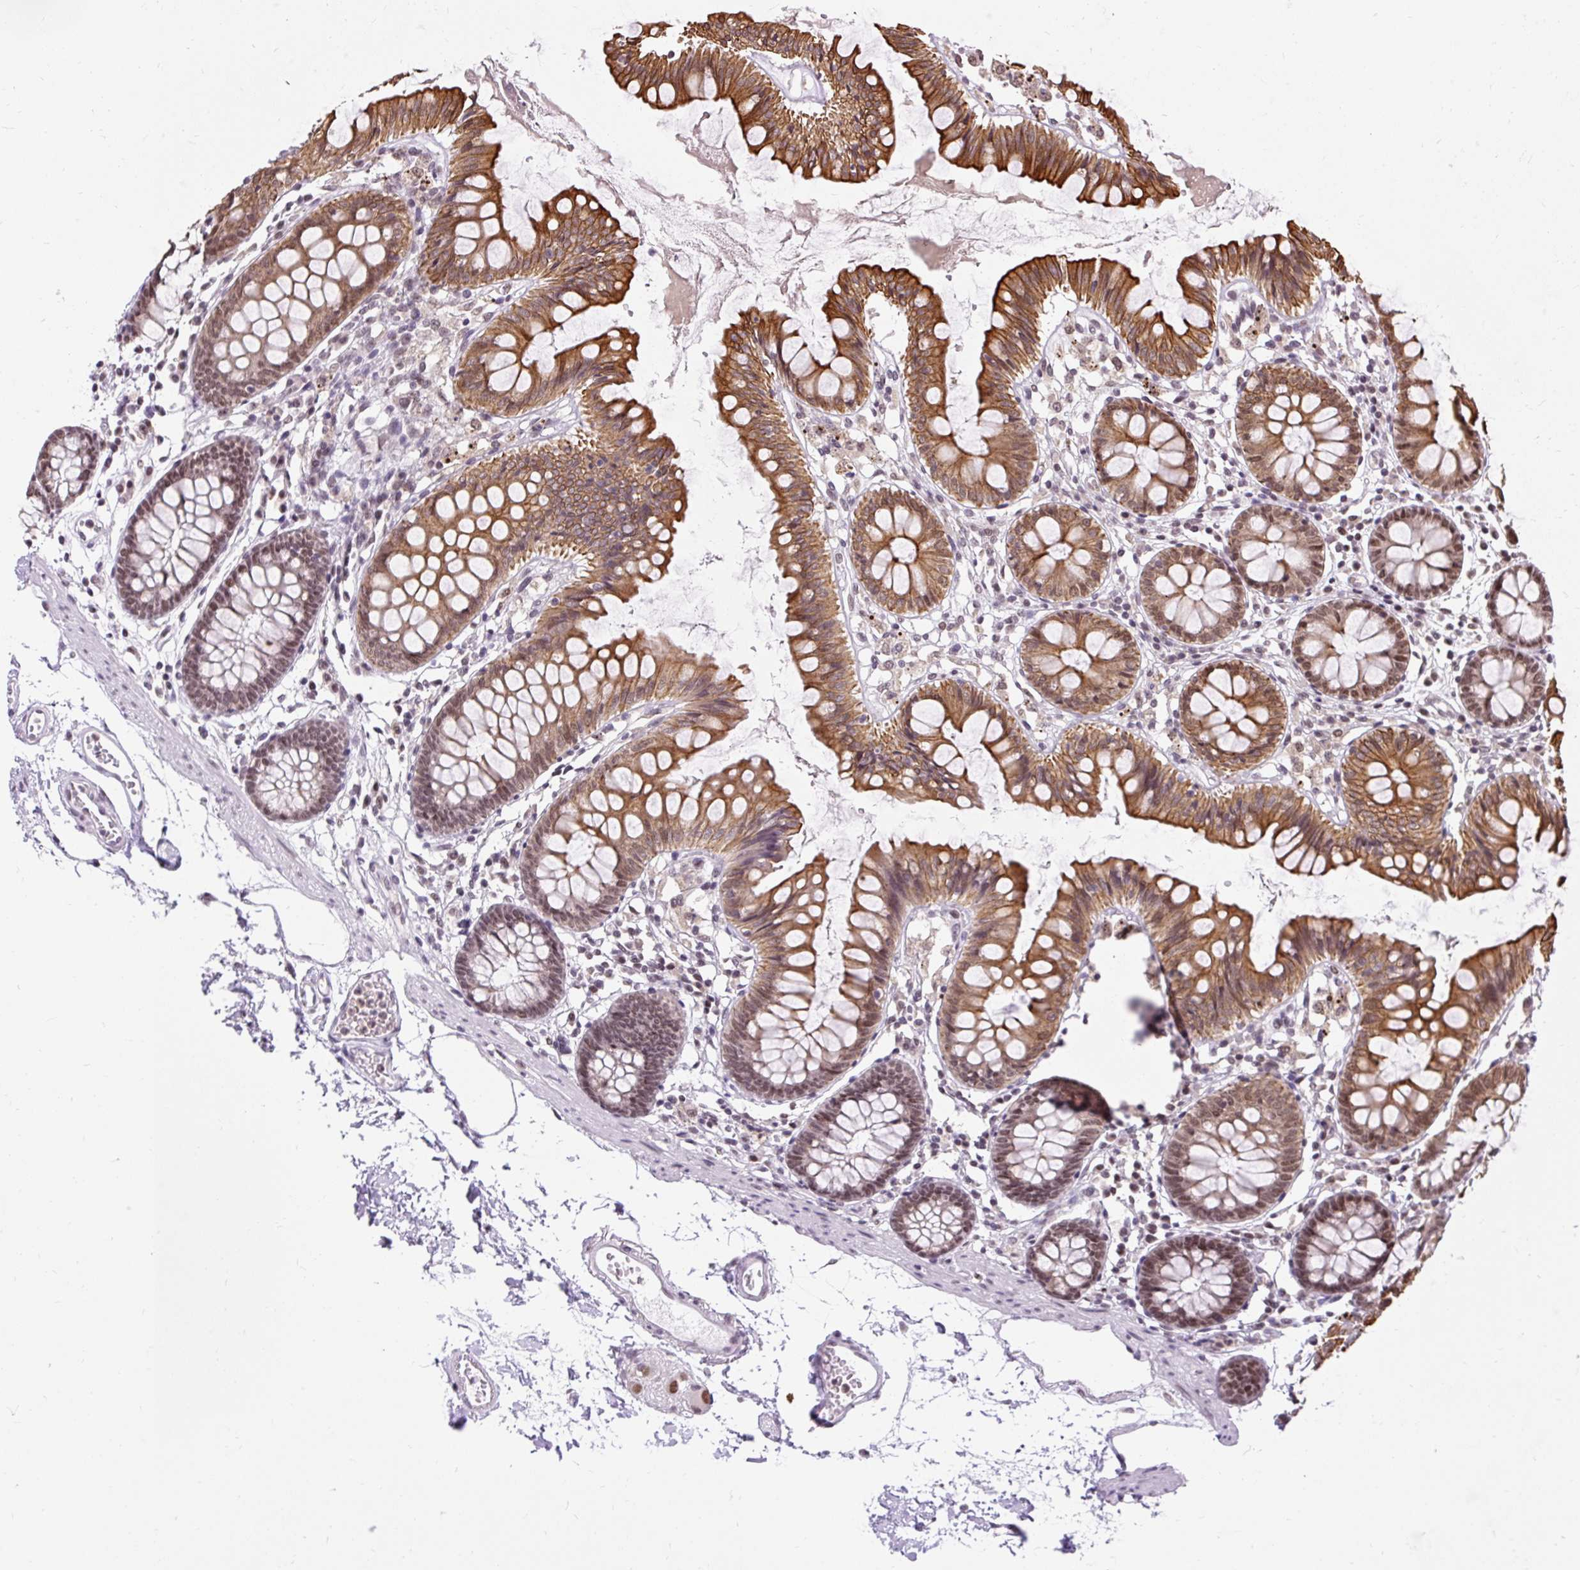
{"staining": {"intensity": "negative", "quantity": "none", "location": "none"}, "tissue": "colon", "cell_type": "Endothelial cells", "image_type": "normal", "snomed": [{"axis": "morphology", "description": "Normal tissue, NOS"}, {"axis": "topography", "description": "Colon"}], "caption": "Endothelial cells show no significant staining in normal colon. The staining was performed using DAB (3,3'-diaminobenzidine) to visualize the protein expression in brown, while the nuclei were stained in blue with hematoxylin (Magnification: 20x).", "gene": "ZNF672", "patient": {"sex": "female", "age": 84}}